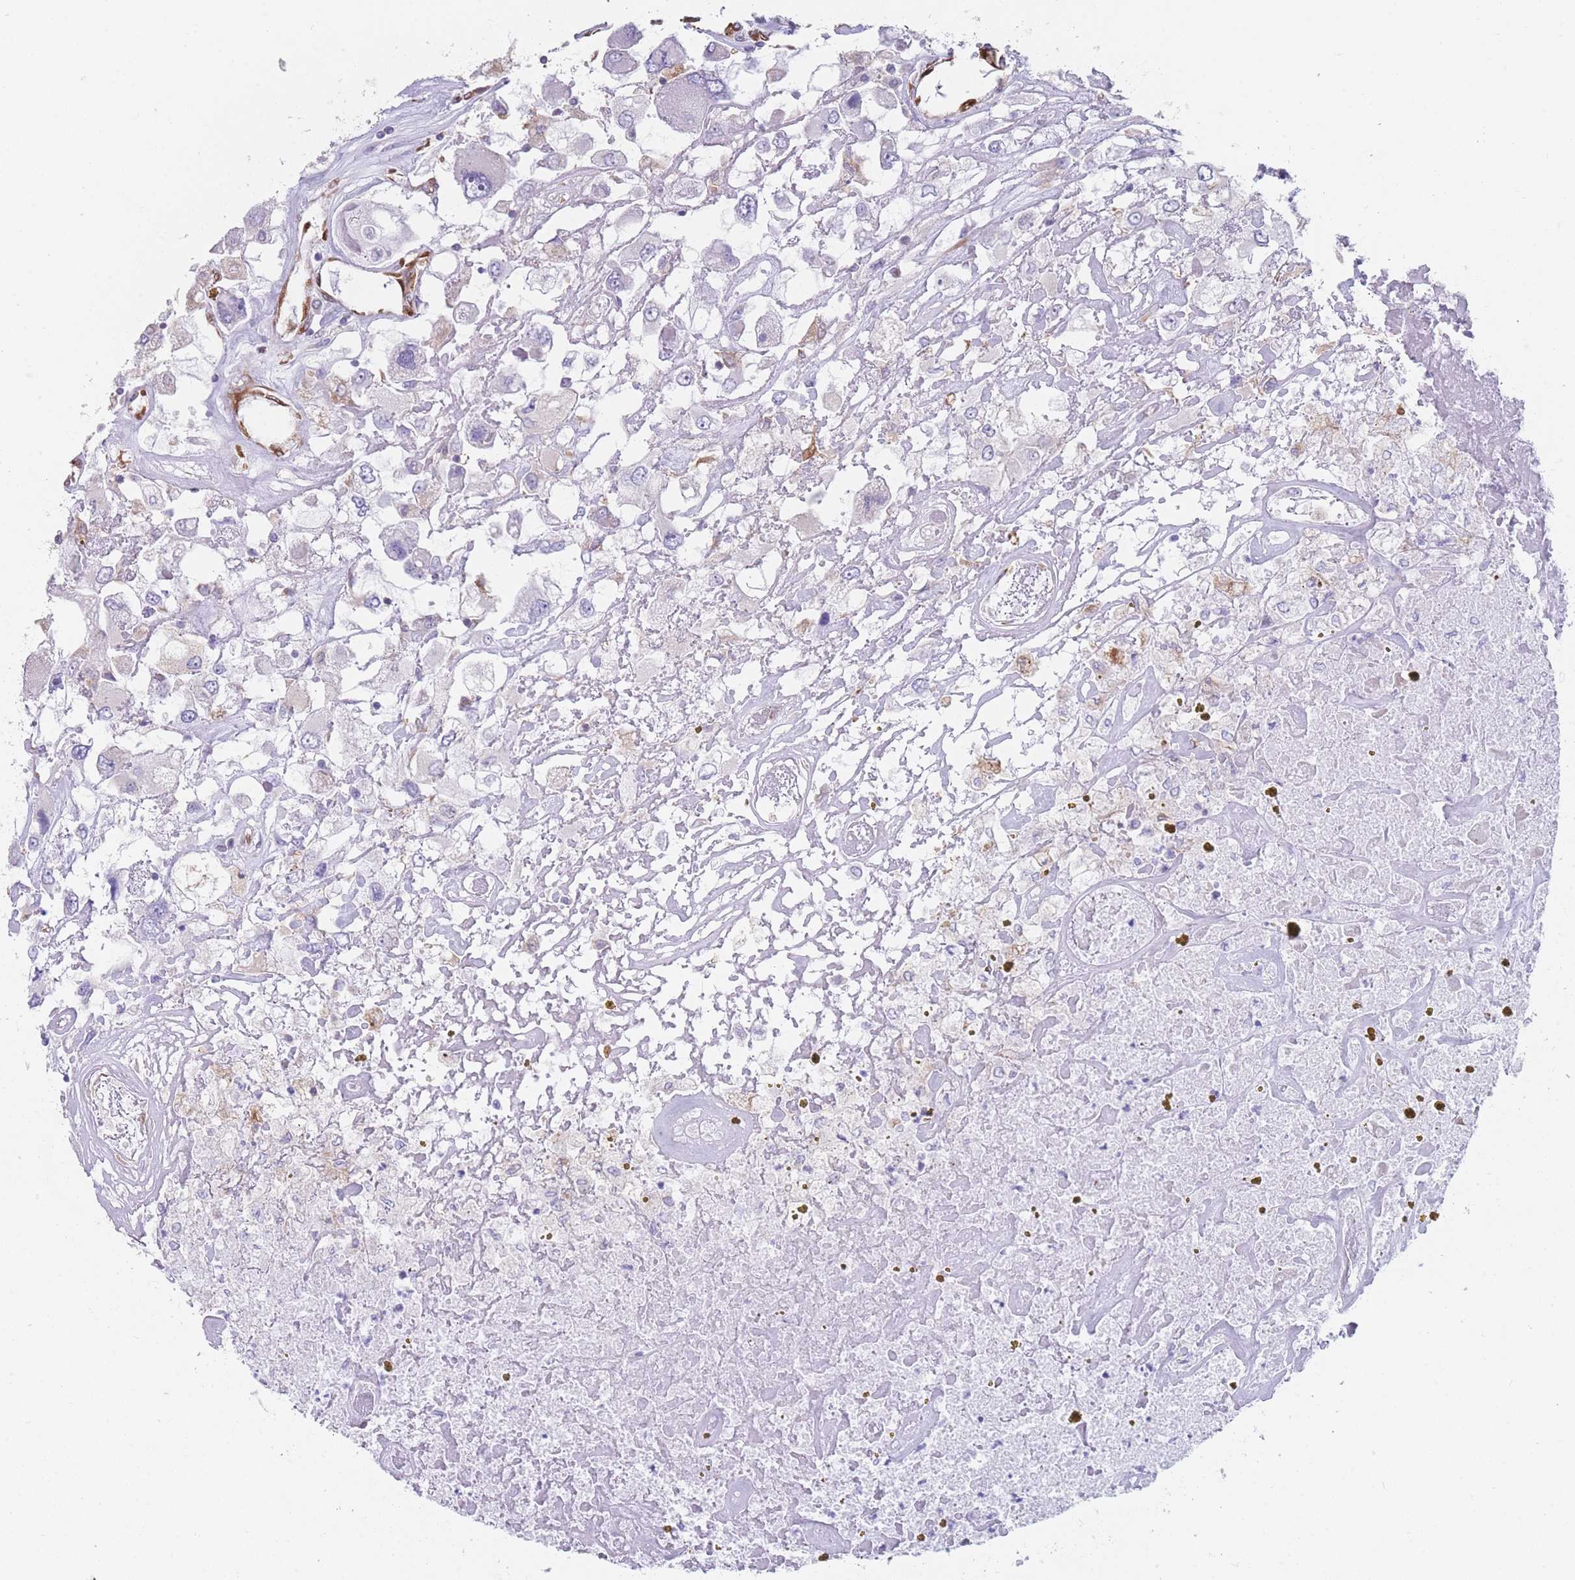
{"staining": {"intensity": "weak", "quantity": "<25%", "location": "cytoplasmic/membranous"}, "tissue": "renal cancer", "cell_type": "Tumor cells", "image_type": "cancer", "snomed": [{"axis": "morphology", "description": "Adenocarcinoma, NOS"}, {"axis": "topography", "description": "Kidney"}], "caption": "This is a image of immunohistochemistry staining of adenocarcinoma (renal), which shows no staining in tumor cells. (Brightfield microscopy of DAB (3,3'-diaminobenzidine) immunohistochemistry (IHC) at high magnification).", "gene": "AK9", "patient": {"sex": "female", "age": 52}}